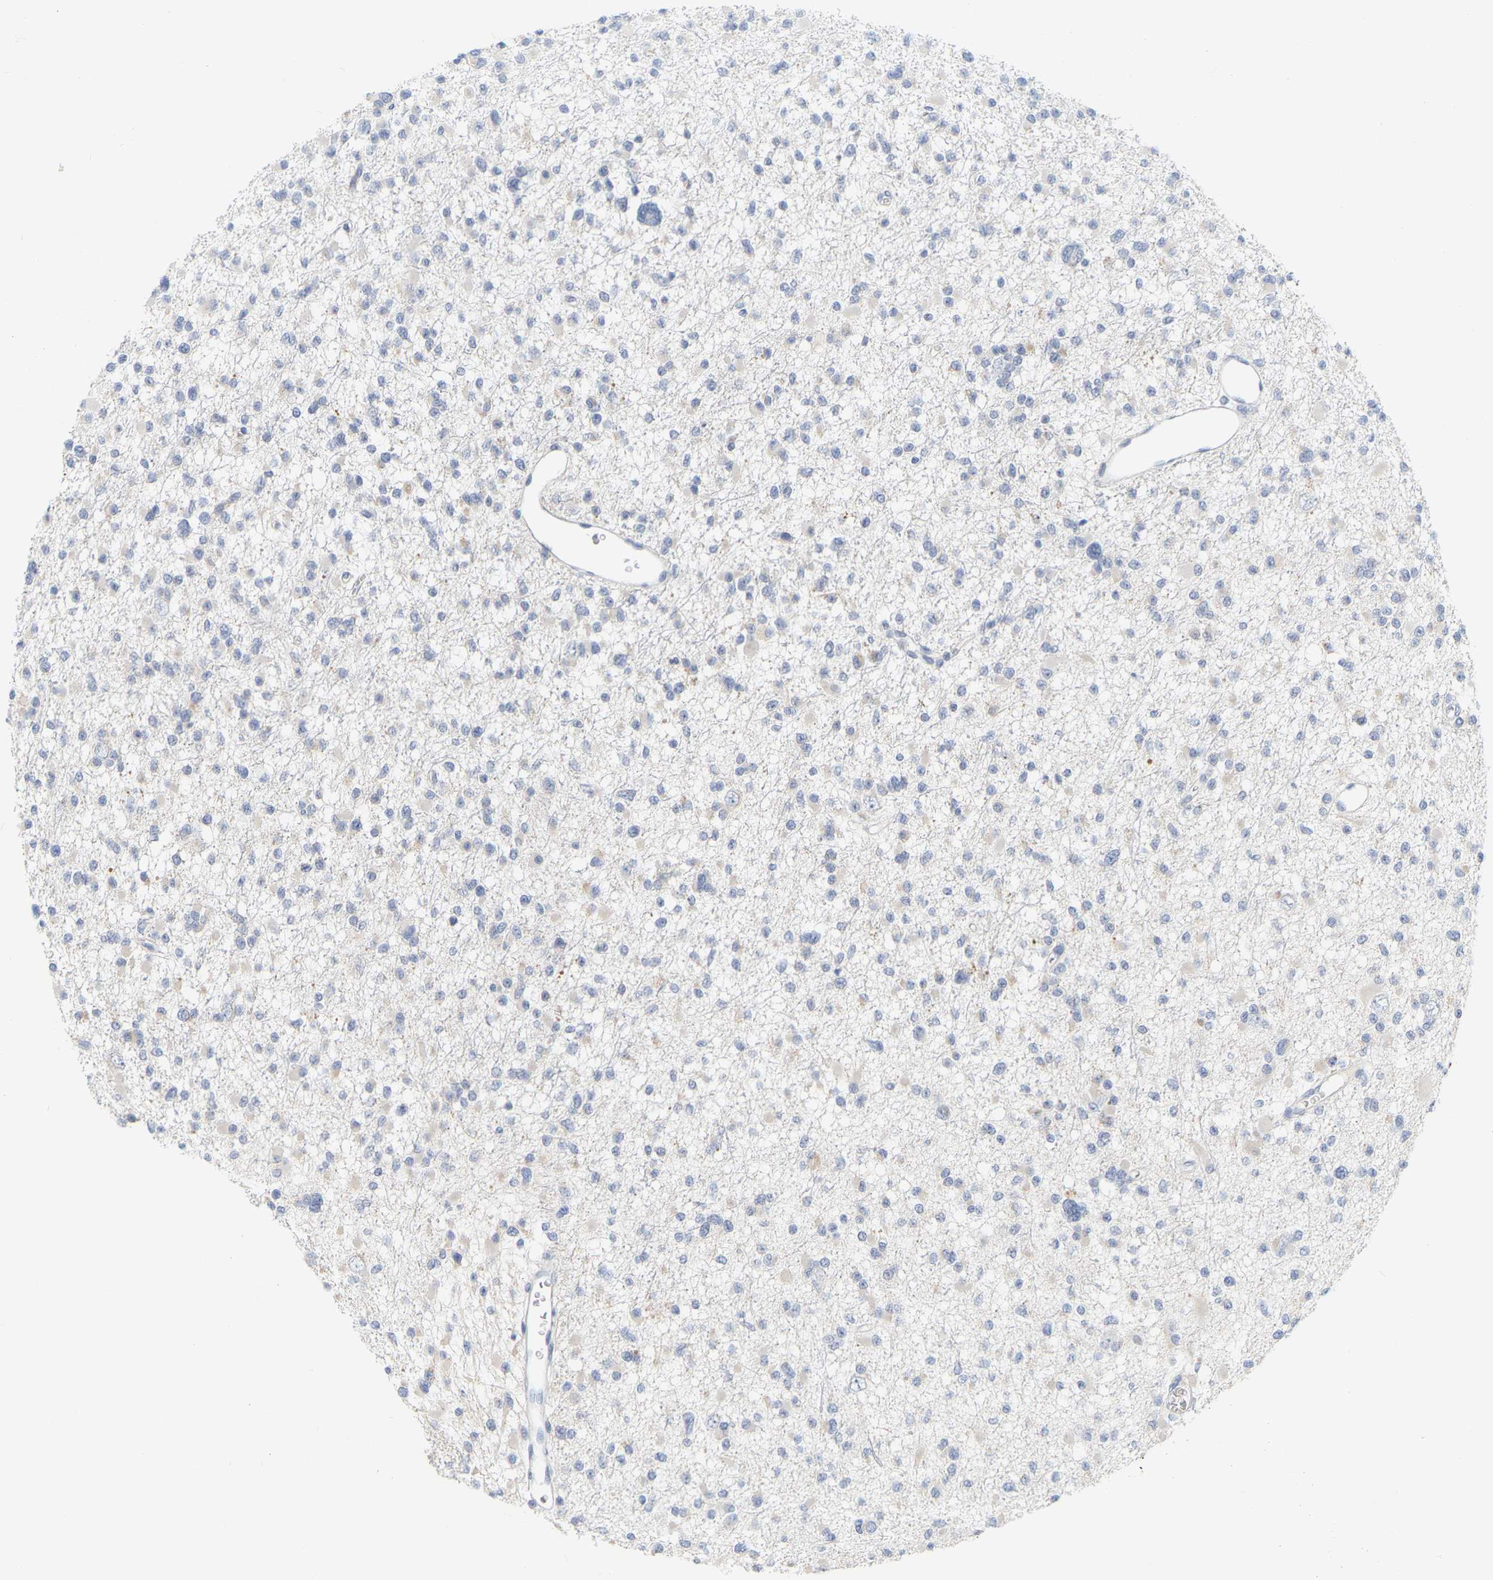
{"staining": {"intensity": "negative", "quantity": "none", "location": "none"}, "tissue": "glioma", "cell_type": "Tumor cells", "image_type": "cancer", "snomed": [{"axis": "morphology", "description": "Glioma, malignant, Low grade"}, {"axis": "topography", "description": "Brain"}], "caption": "High magnification brightfield microscopy of glioma stained with DAB (3,3'-diaminobenzidine) (brown) and counterstained with hematoxylin (blue): tumor cells show no significant staining. Nuclei are stained in blue.", "gene": "KRT76", "patient": {"sex": "female", "age": 22}}